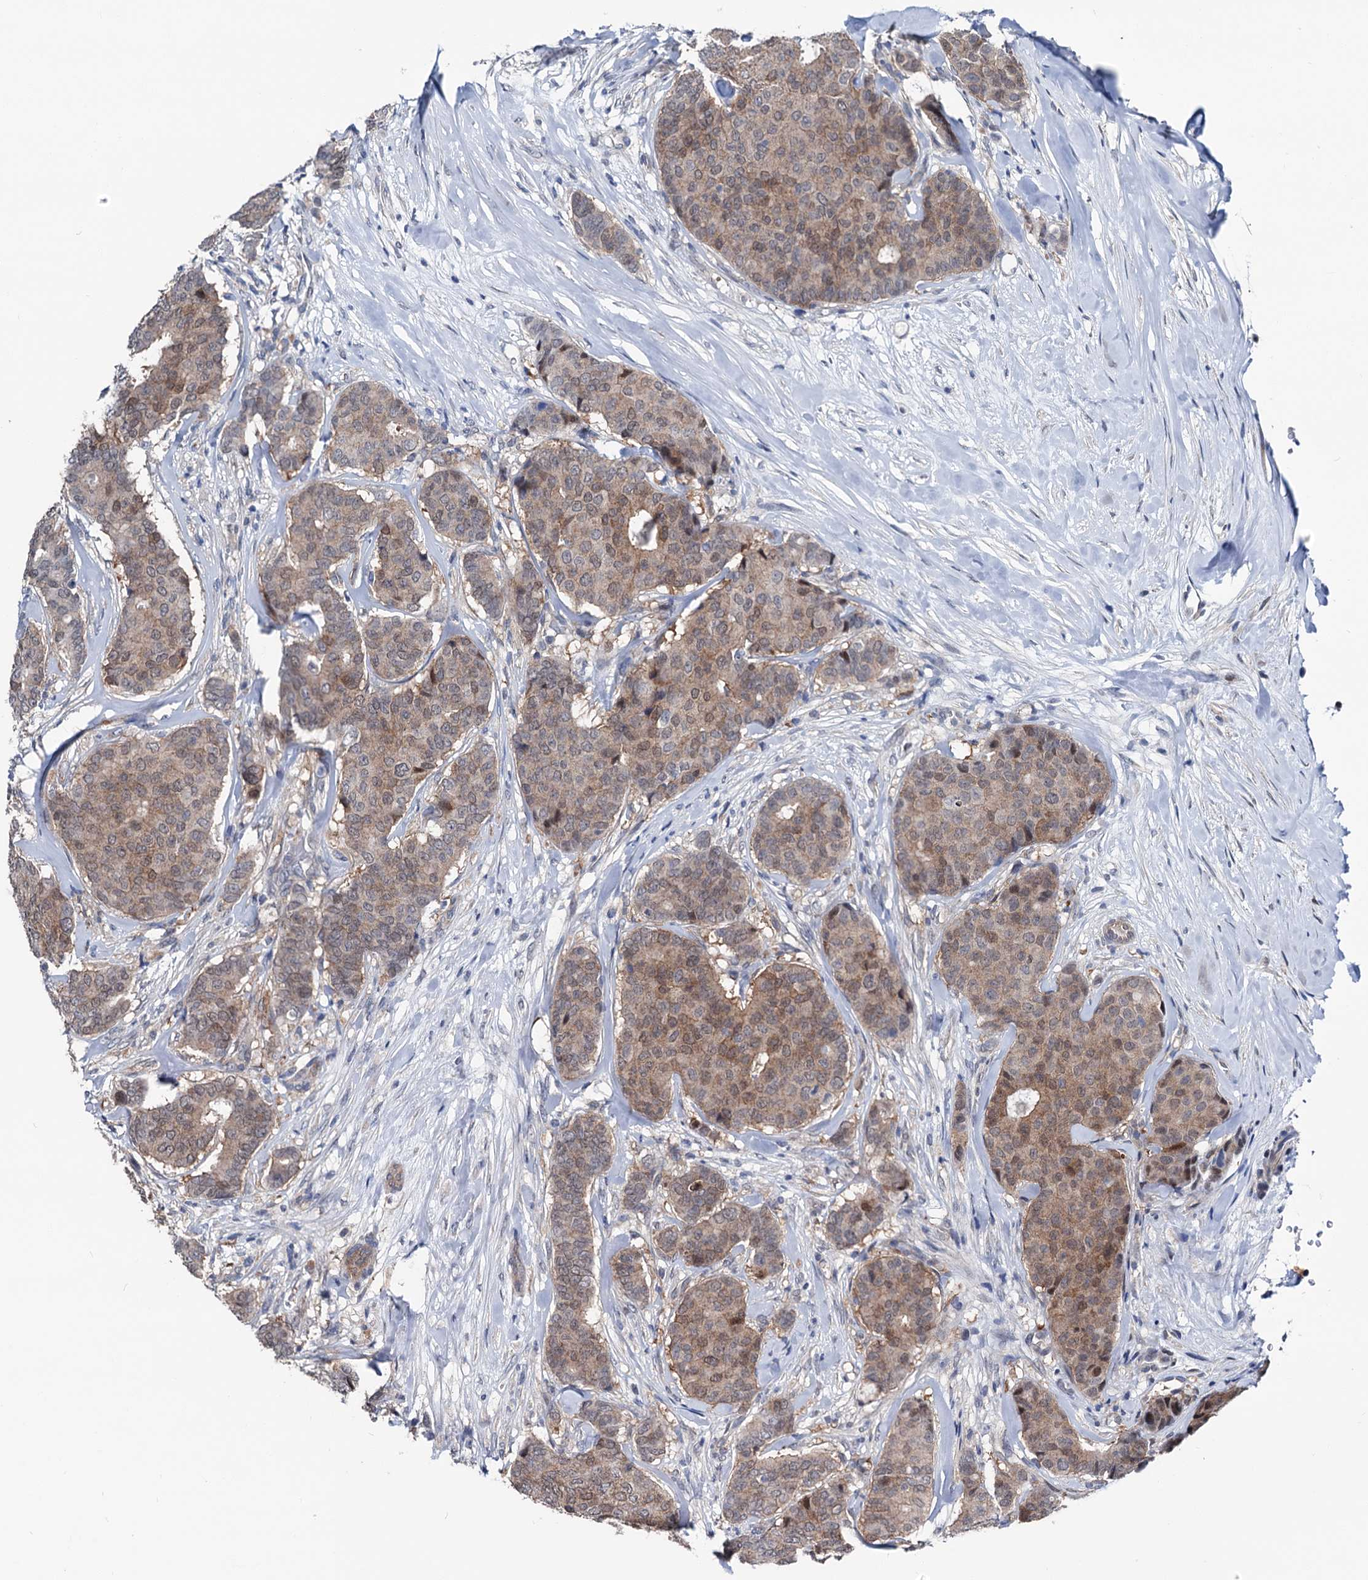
{"staining": {"intensity": "moderate", "quantity": "25%-75%", "location": "cytoplasmic/membranous,nuclear"}, "tissue": "breast cancer", "cell_type": "Tumor cells", "image_type": "cancer", "snomed": [{"axis": "morphology", "description": "Duct carcinoma"}, {"axis": "topography", "description": "Breast"}], "caption": "Tumor cells show medium levels of moderate cytoplasmic/membranous and nuclear positivity in approximately 25%-75% of cells in human breast intraductal carcinoma. (IHC, brightfield microscopy, high magnification).", "gene": "GLO1", "patient": {"sex": "female", "age": 75}}